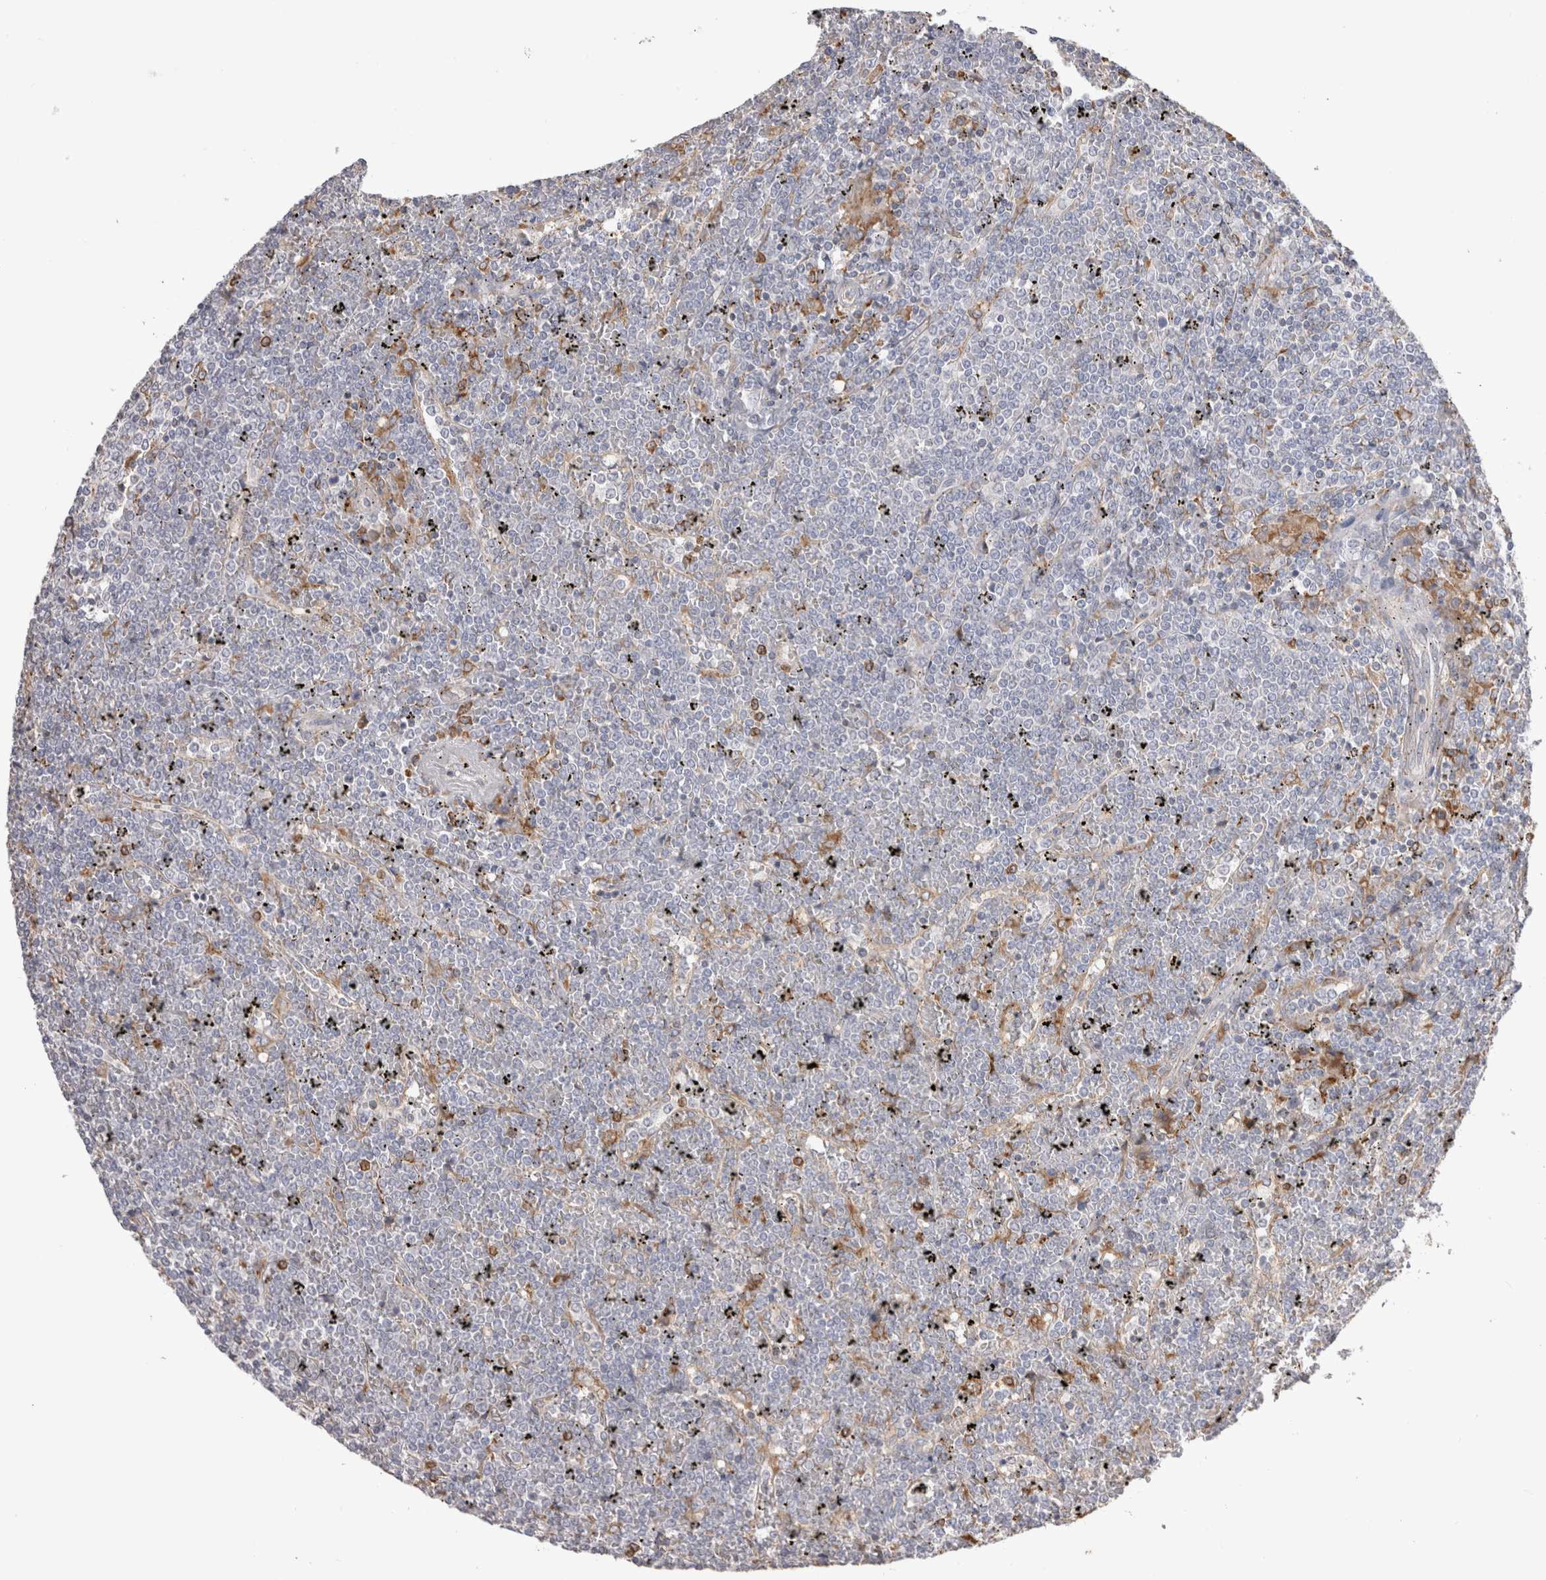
{"staining": {"intensity": "negative", "quantity": "none", "location": "none"}, "tissue": "lymphoma", "cell_type": "Tumor cells", "image_type": "cancer", "snomed": [{"axis": "morphology", "description": "Malignant lymphoma, non-Hodgkin's type, Low grade"}, {"axis": "topography", "description": "Spleen"}], "caption": "A micrograph of human malignant lymphoma, non-Hodgkin's type (low-grade) is negative for staining in tumor cells. (Brightfield microscopy of DAB immunohistochemistry (IHC) at high magnification).", "gene": "LRPAP1", "patient": {"sex": "female", "age": 19}}